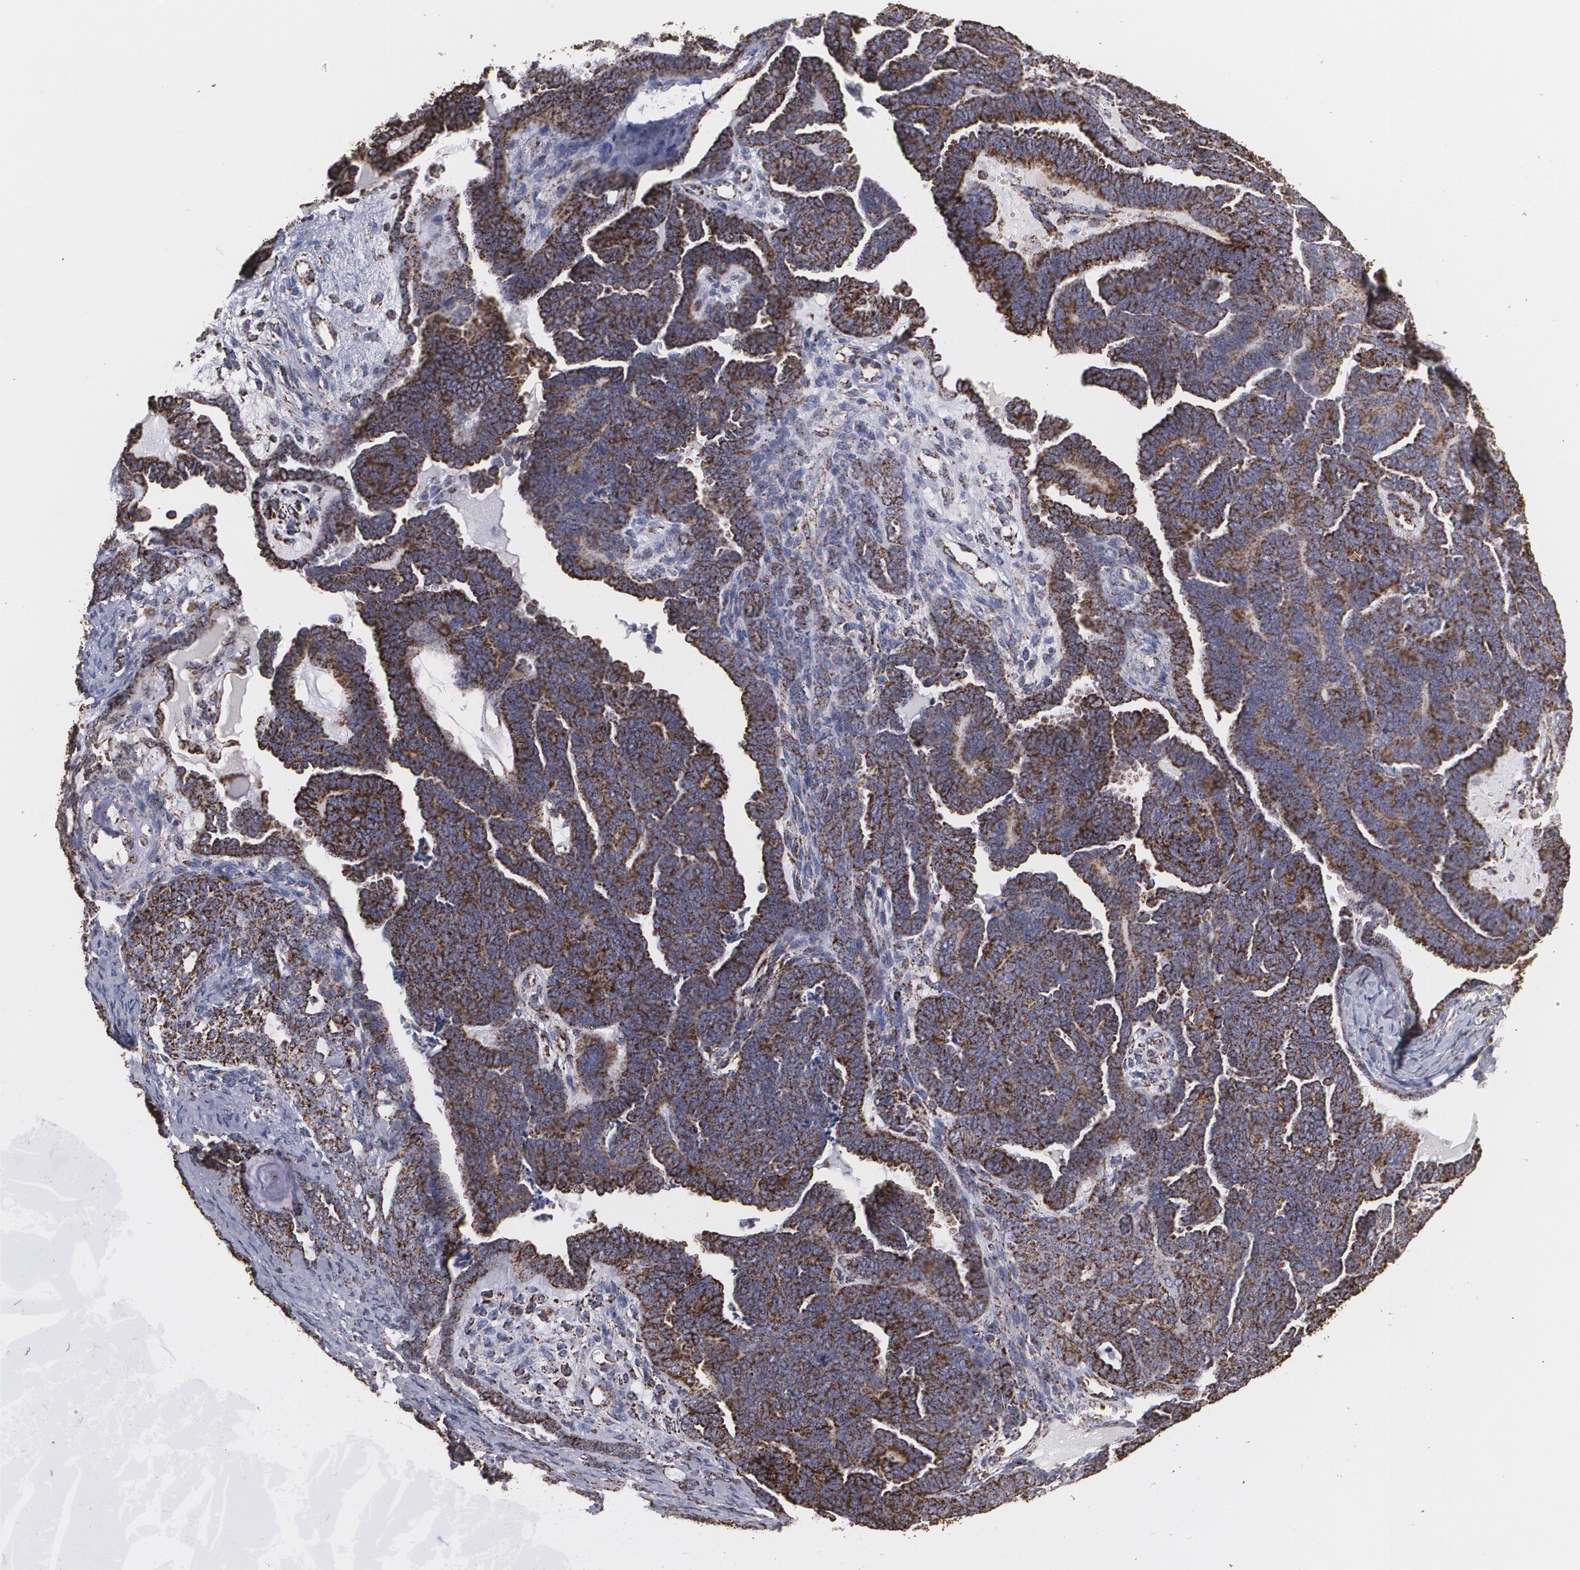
{"staining": {"intensity": "strong", "quantity": ">75%", "location": "cytoplasmic/membranous"}, "tissue": "endometrial cancer", "cell_type": "Tumor cells", "image_type": "cancer", "snomed": [{"axis": "morphology", "description": "Neoplasm, malignant, NOS"}, {"axis": "topography", "description": "Endometrium"}], "caption": "A brown stain highlights strong cytoplasmic/membranous staining of a protein in endometrial cancer (neoplasm (malignant)) tumor cells.", "gene": "HSPD1", "patient": {"sex": "female", "age": 74}}